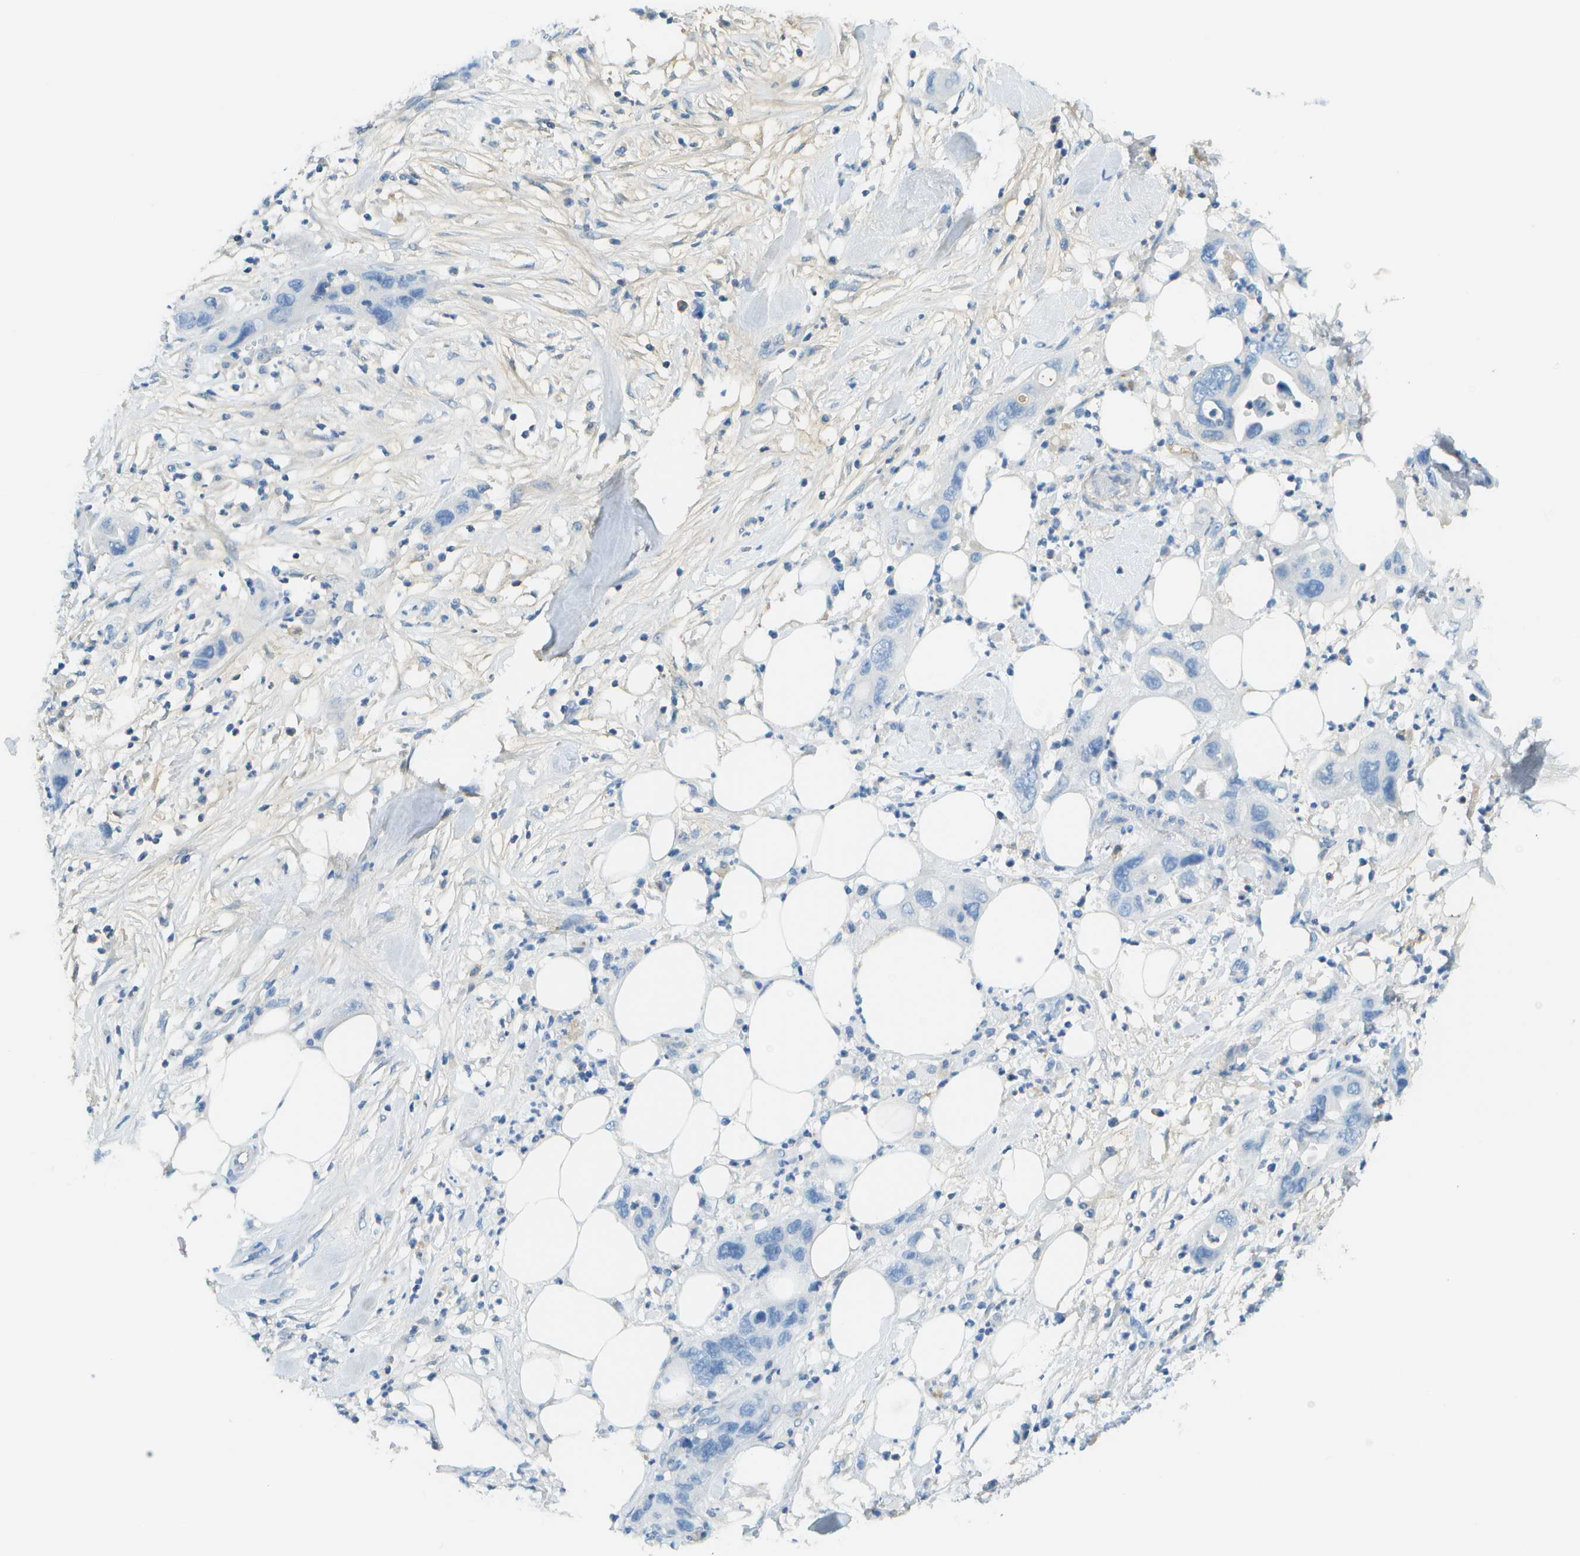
{"staining": {"intensity": "negative", "quantity": "none", "location": "none"}, "tissue": "pancreatic cancer", "cell_type": "Tumor cells", "image_type": "cancer", "snomed": [{"axis": "morphology", "description": "Adenocarcinoma, NOS"}, {"axis": "topography", "description": "Pancreas"}], "caption": "Adenocarcinoma (pancreatic) was stained to show a protein in brown. There is no significant staining in tumor cells.", "gene": "C1S", "patient": {"sex": "female", "age": 71}}